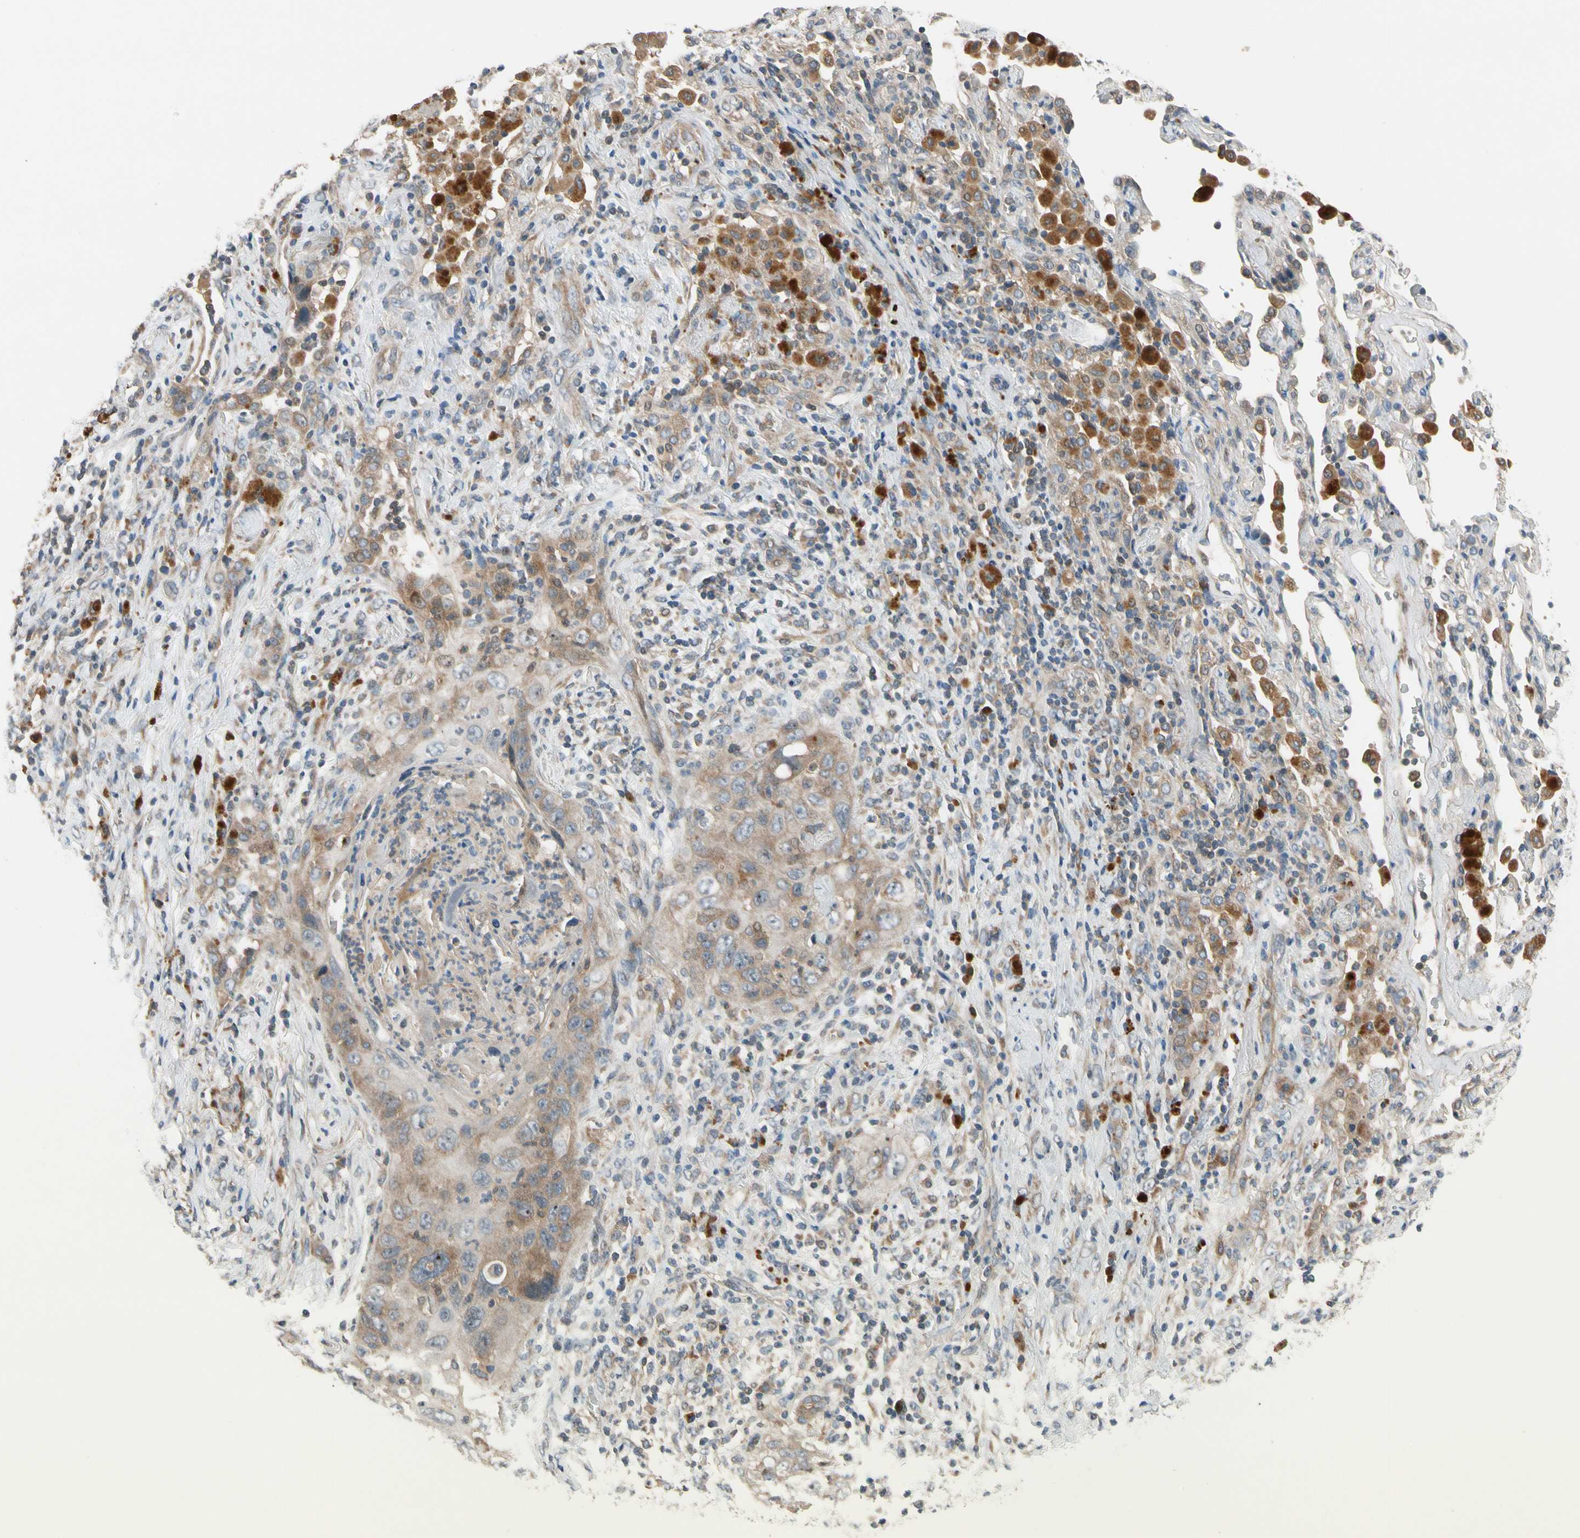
{"staining": {"intensity": "moderate", "quantity": "<25%", "location": "cytoplasmic/membranous"}, "tissue": "lung cancer", "cell_type": "Tumor cells", "image_type": "cancer", "snomed": [{"axis": "morphology", "description": "Squamous cell carcinoma, NOS"}, {"axis": "topography", "description": "Lung"}], "caption": "Protein staining of lung squamous cell carcinoma tissue displays moderate cytoplasmic/membranous expression in approximately <25% of tumor cells.", "gene": "MST1R", "patient": {"sex": "female", "age": 67}}